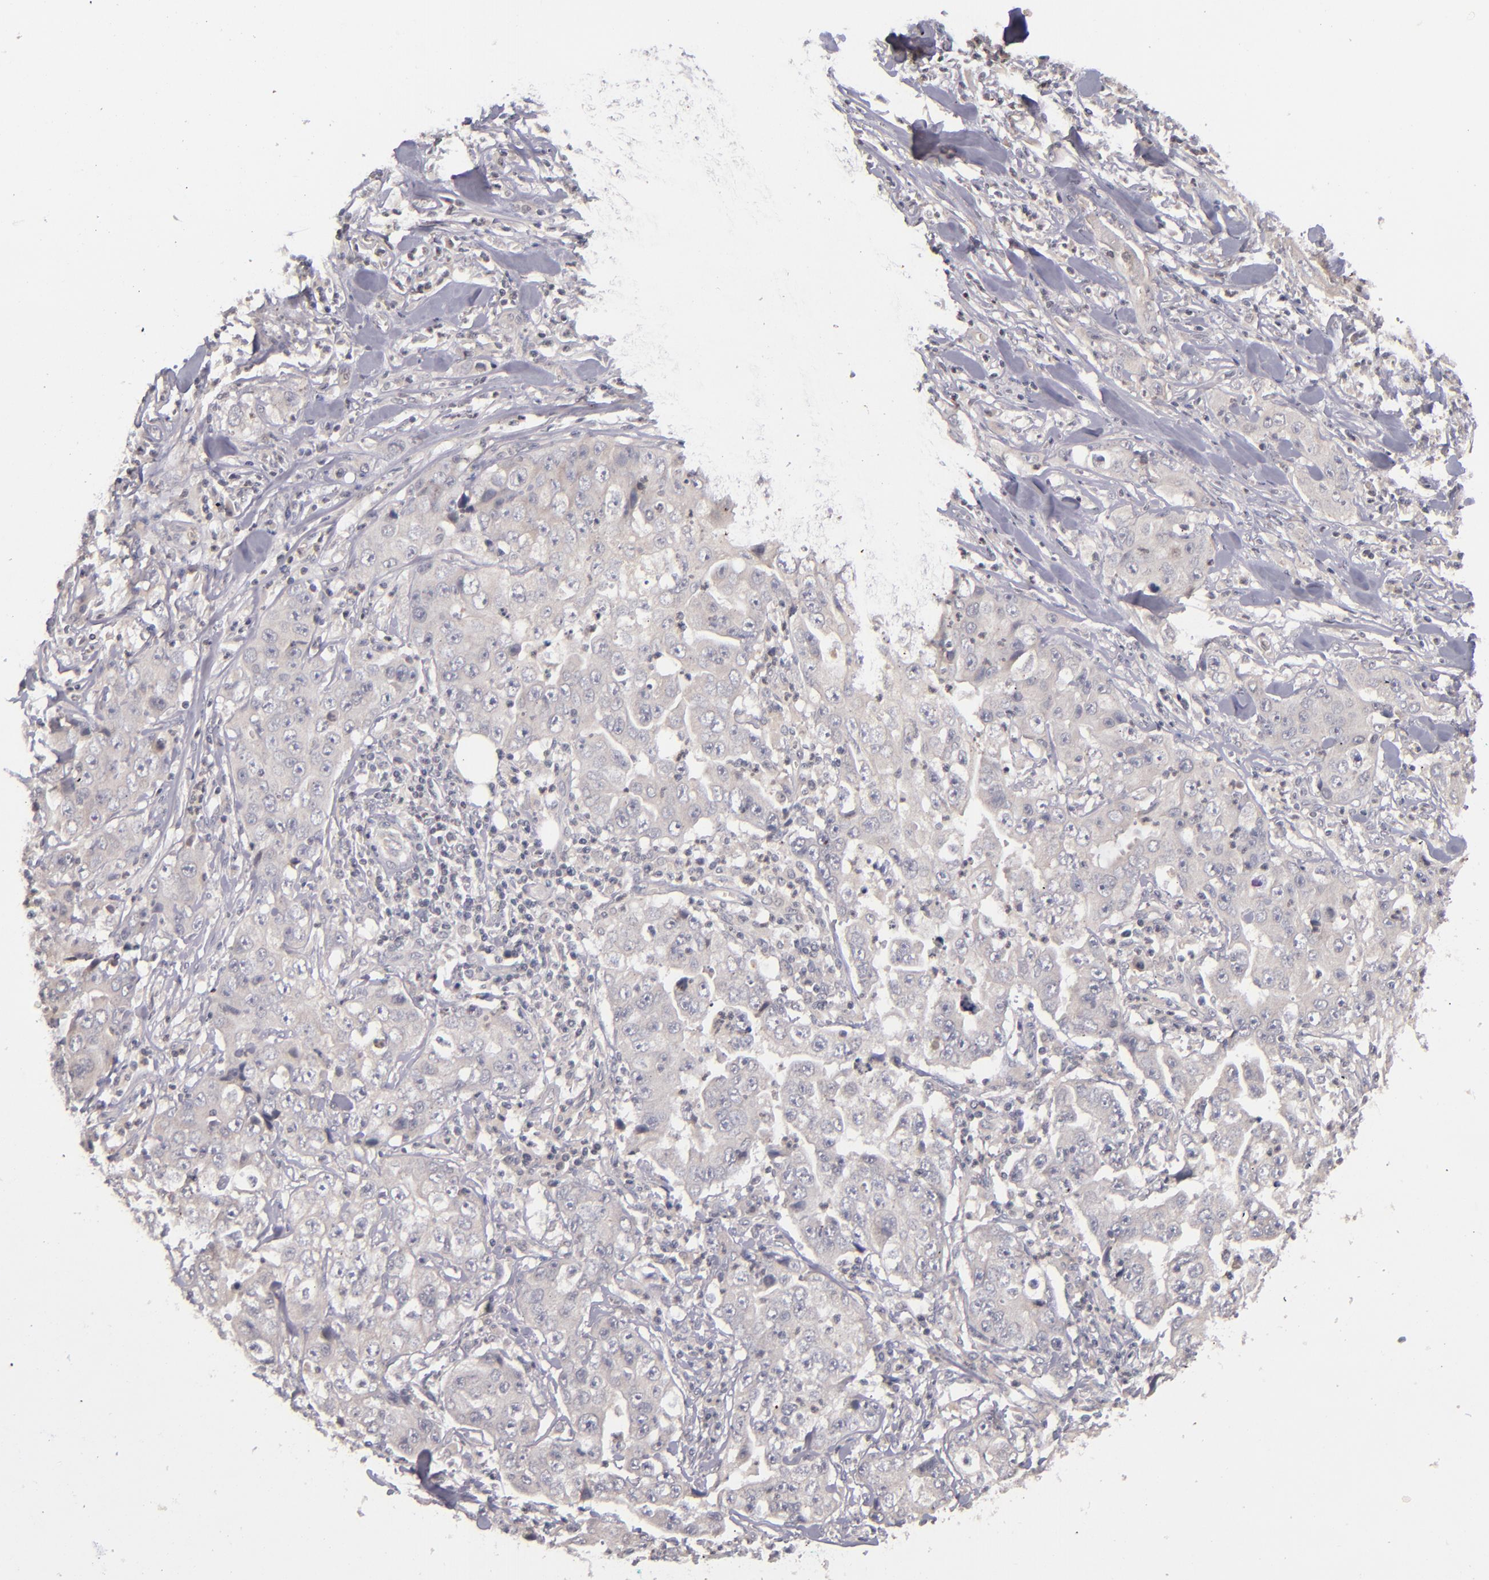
{"staining": {"intensity": "negative", "quantity": "none", "location": "none"}, "tissue": "lung cancer", "cell_type": "Tumor cells", "image_type": "cancer", "snomed": [{"axis": "morphology", "description": "Squamous cell carcinoma, NOS"}, {"axis": "topography", "description": "Lung"}], "caption": "Immunohistochemical staining of lung squamous cell carcinoma exhibits no significant staining in tumor cells.", "gene": "TSC2", "patient": {"sex": "male", "age": 64}}